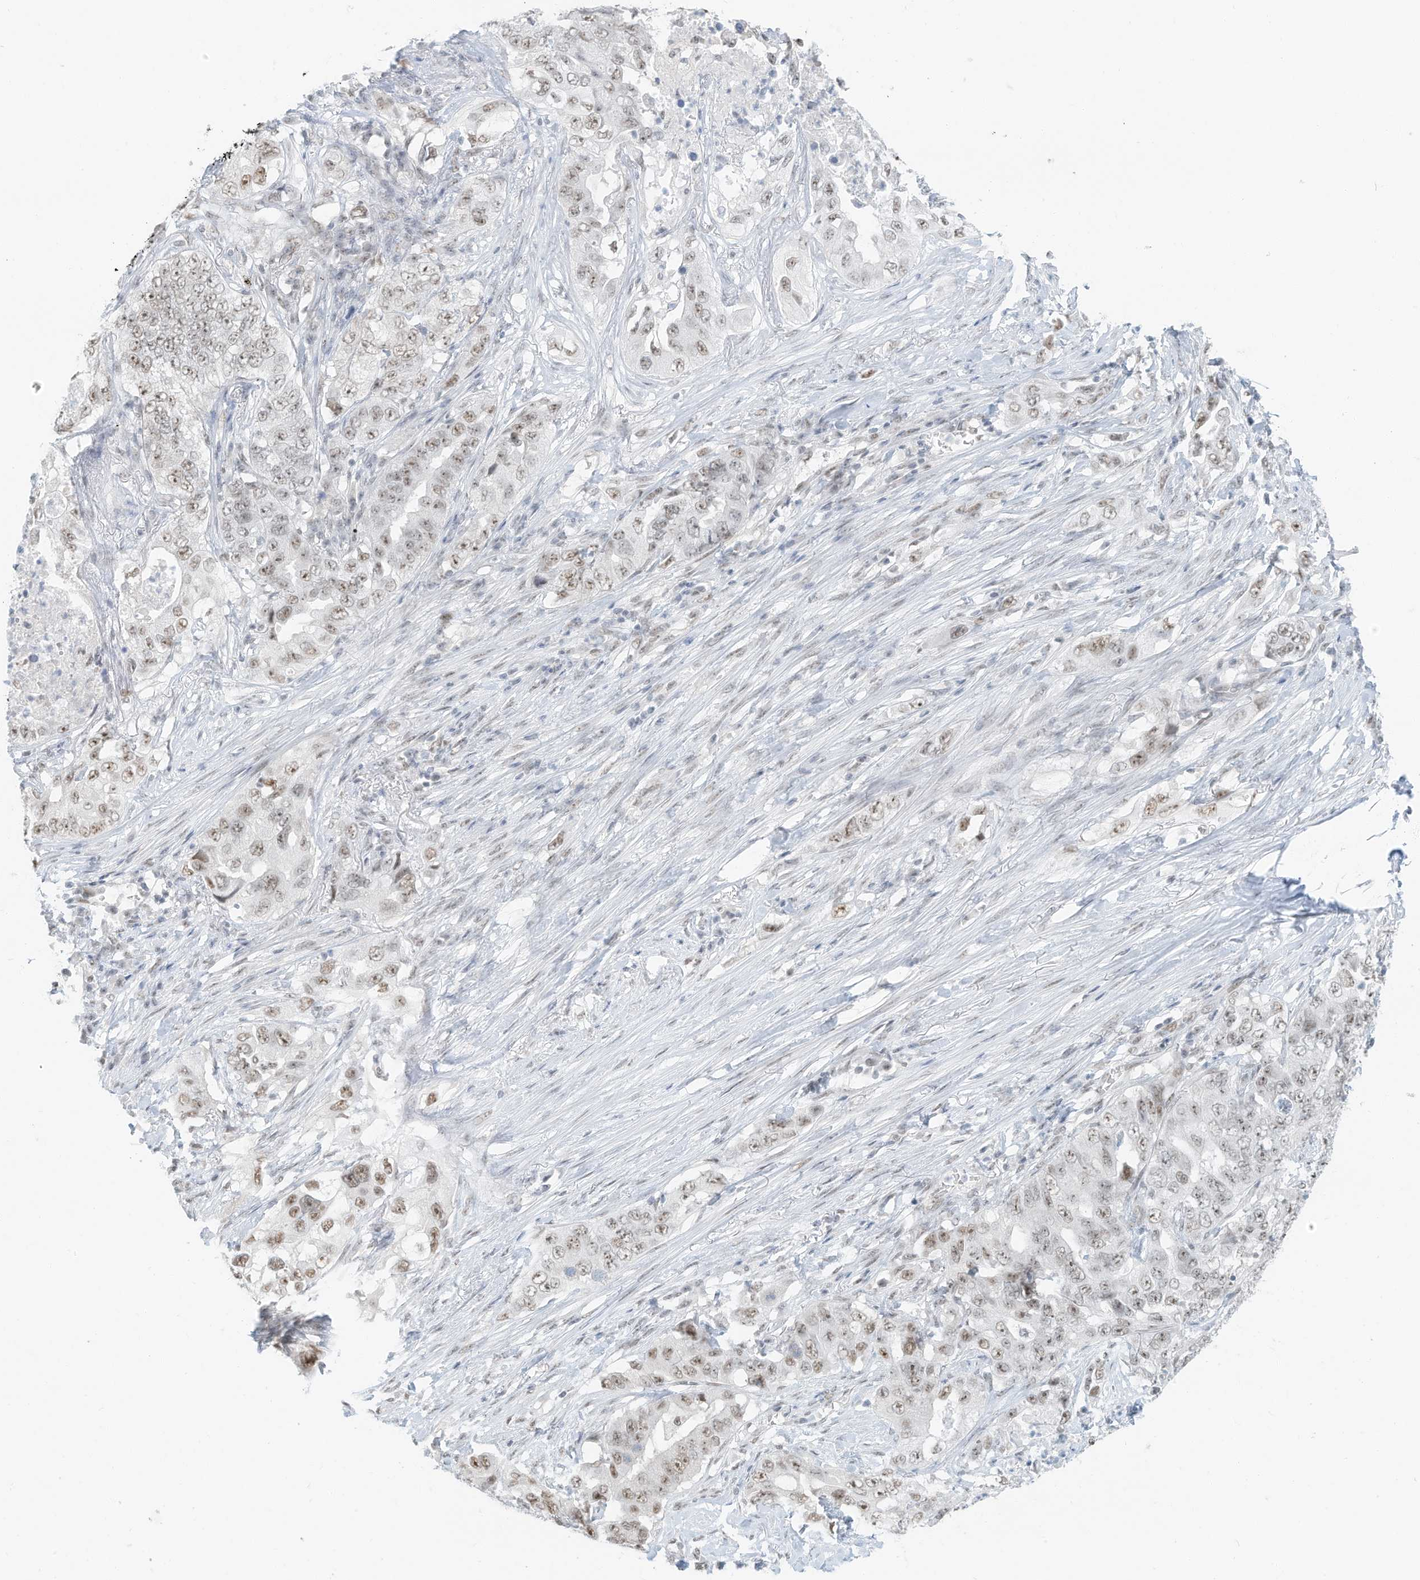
{"staining": {"intensity": "weak", "quantity": ">75%", "location": "nuclear"}, "tissue": "lung cancer", "cell_type": "Tumor cells", "image_type": "cancer", "snomed": [{"axis": "morphology", "description": "Adenocarcinoma, NOS"}, {"axis": "topography", "description": "Lung"}], "caption": "About >75% of tumor cells in adenocarcinoma (lung) exhibit weak nuclear protein expression as visualized by brown immunohistochemical staining.", "gene": "PGC", "patient": {"sex": "female", "age": 51}}